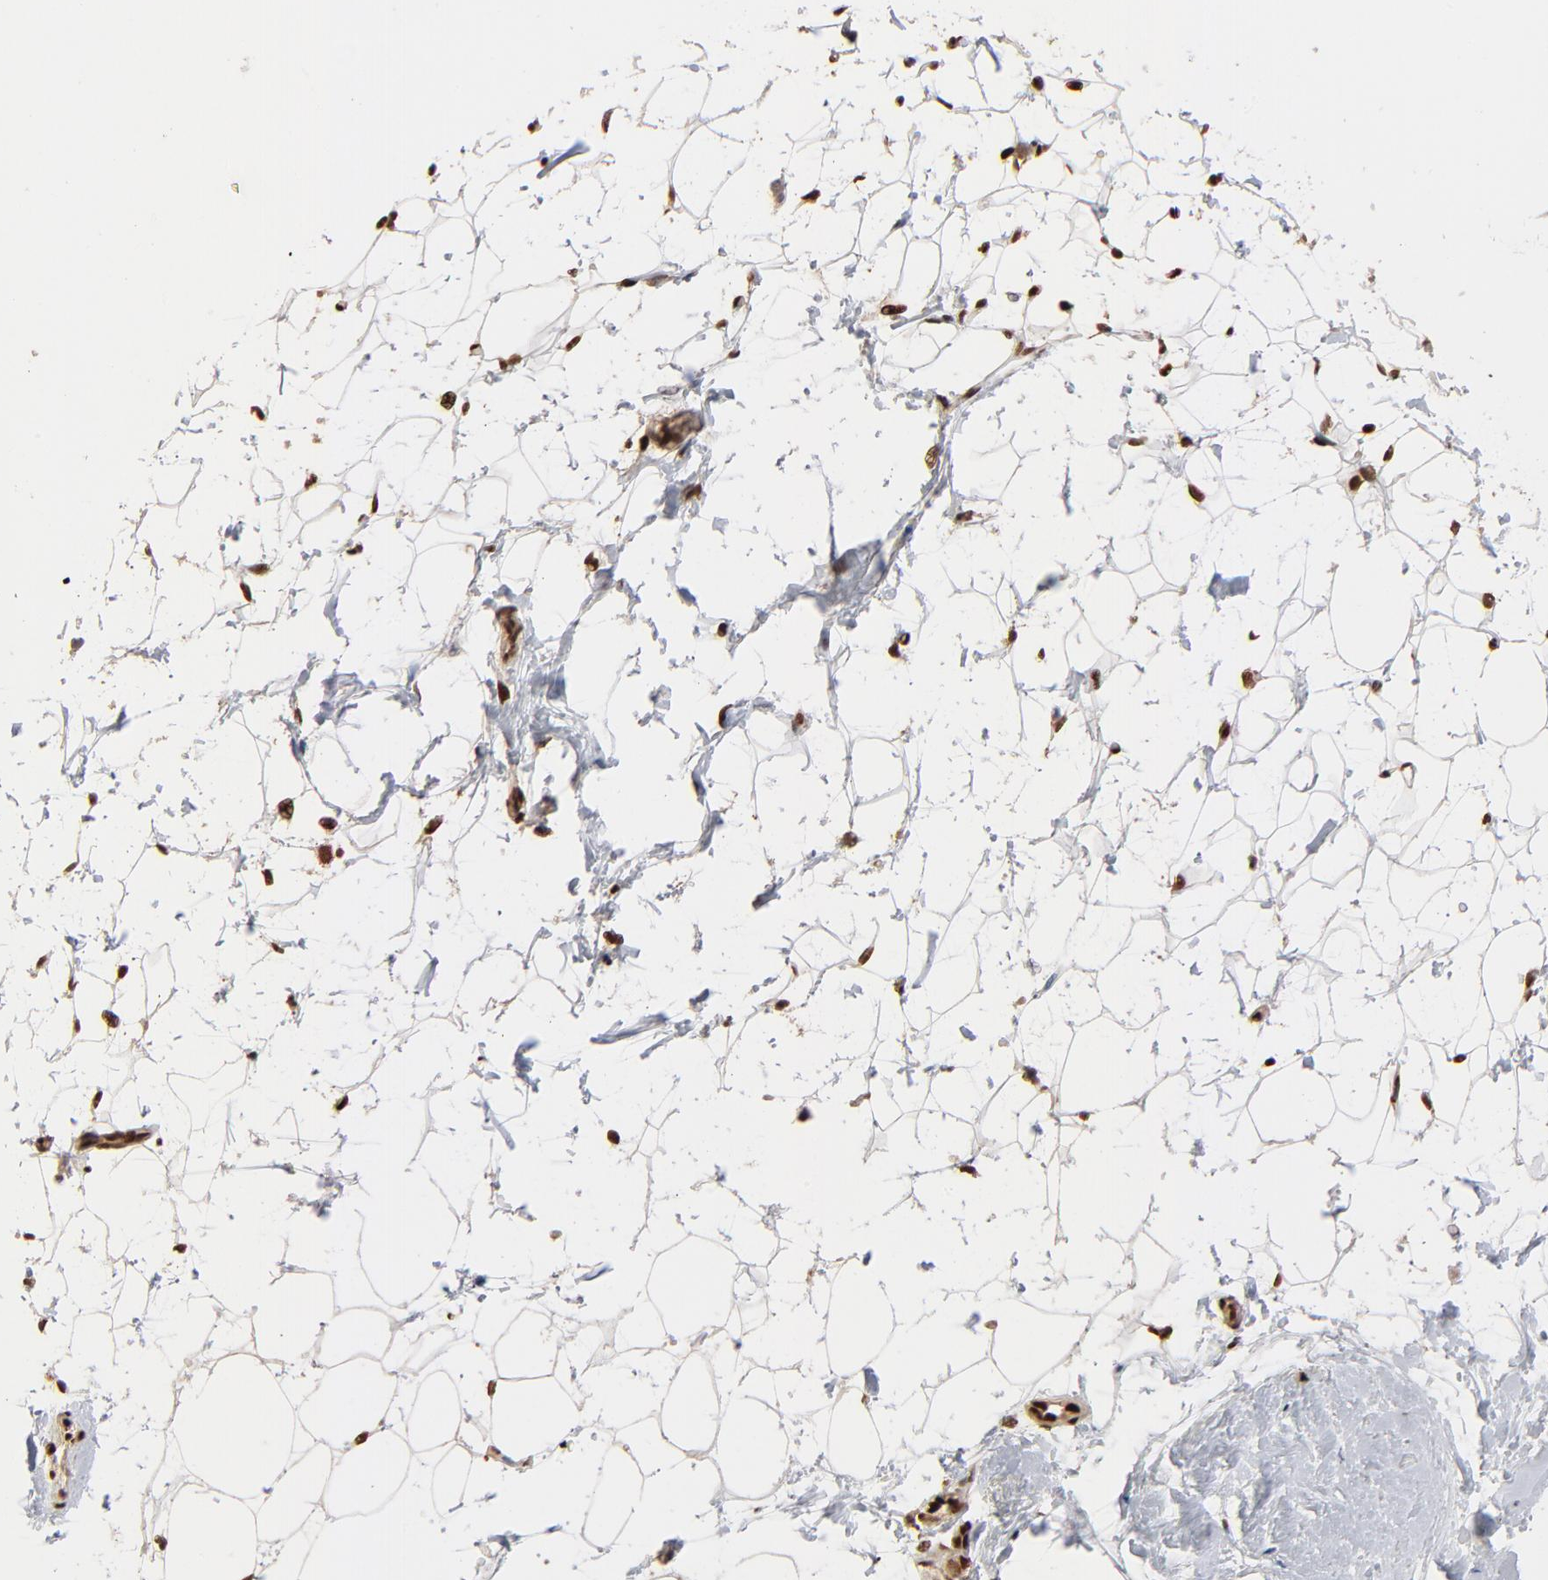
{"staining": {"intensity": "moderate", "quantity": "25%-75%", "location": "nuclear"}, "tissue": "breast", "cell_type": "Adipocytes", "image_type": "normal", "snomed": [{"axis": "morphology", "description": "Normal tissue, NOS"}, {"axis": "topography", "description": "Breast"}], "caption": "Immunohistochemistry (IHC) photomicrograph of benign breast stained for a protein (brown), which exhibits medium levels of moderate nuclear positivity in approximately 25%-75% of adipocytes.", "gene": "NFIB", "patient": {"sex": "female", "age": 22}}